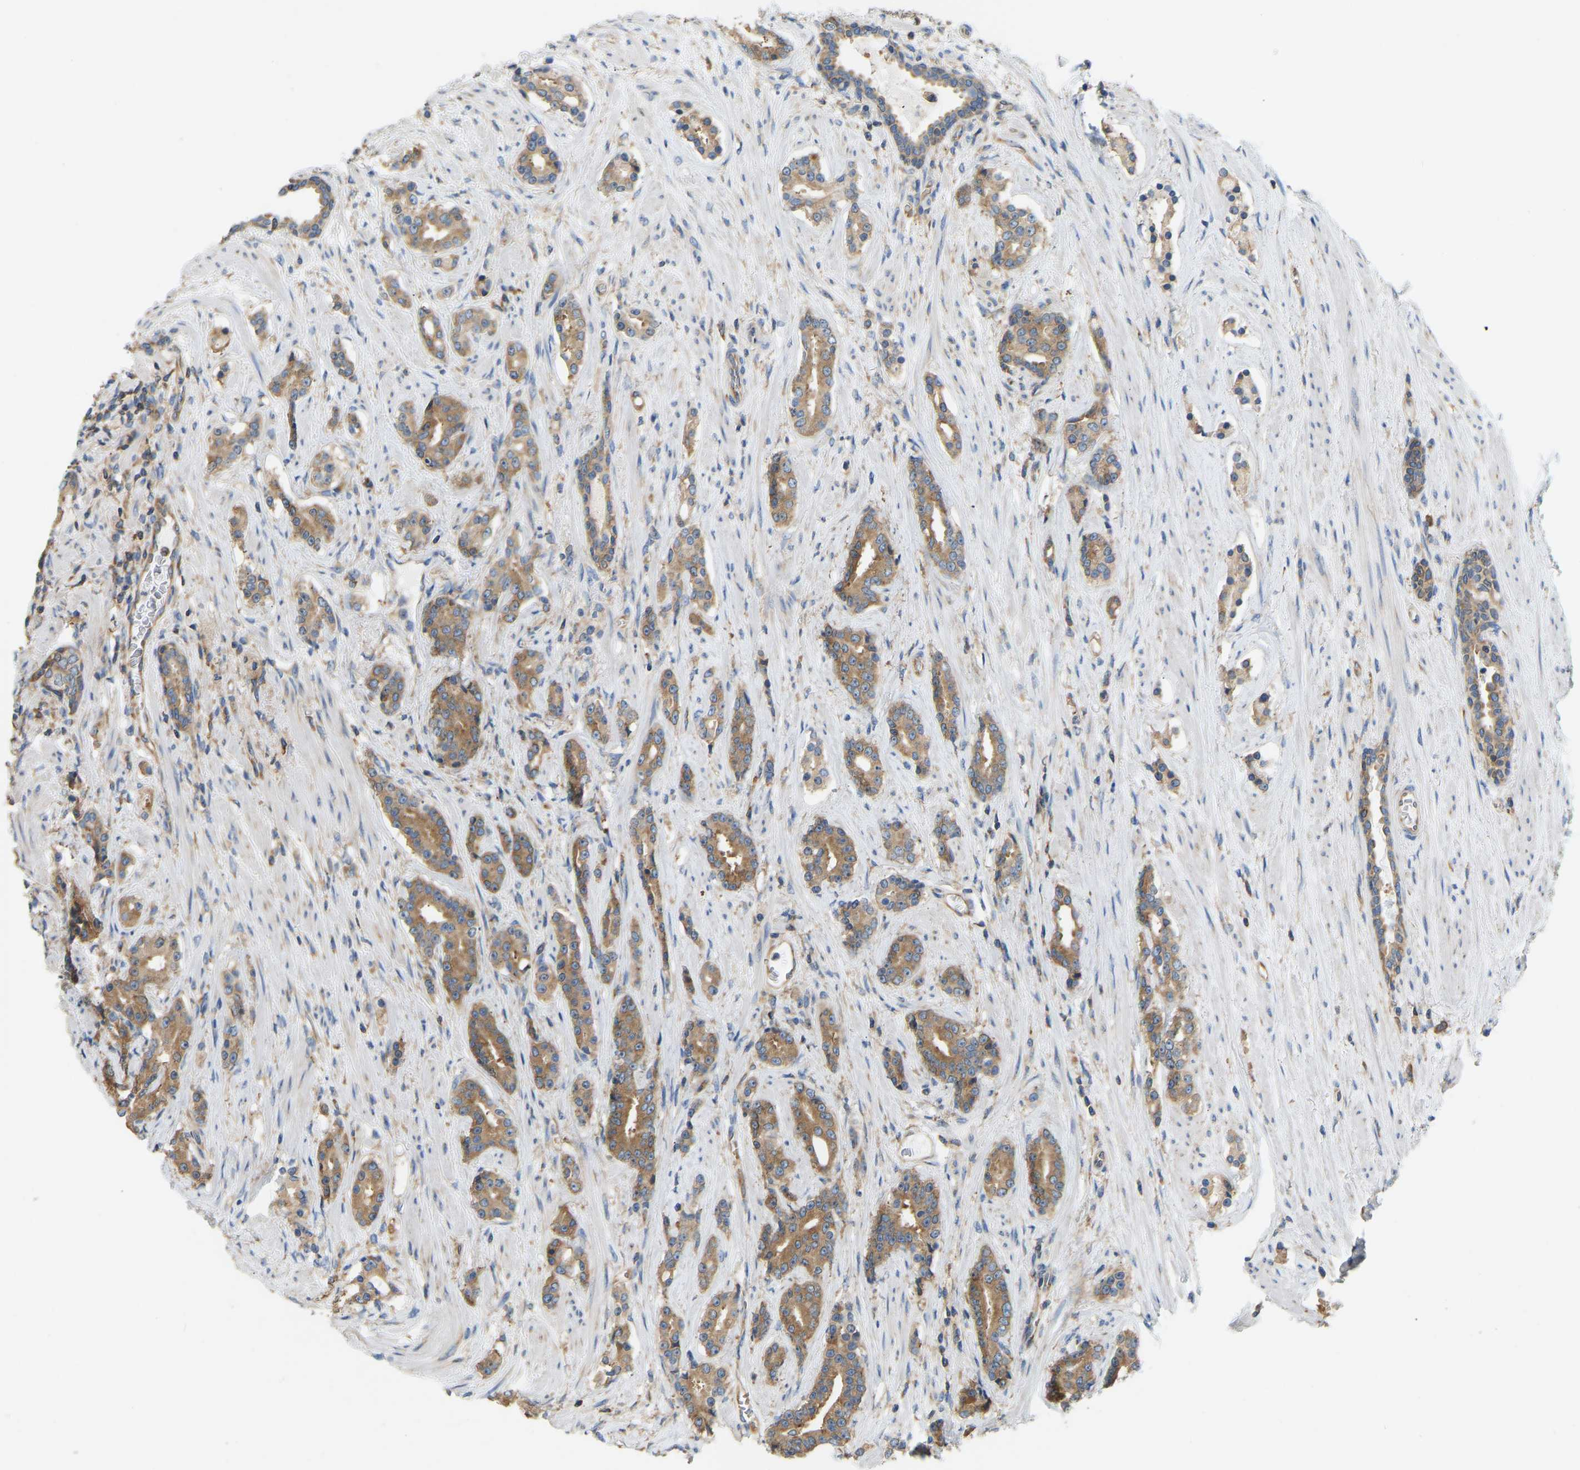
{"staining": {"intensity": "moderate", "quantity": ">75%", "location": "cytoplasmic/membranous"}, "tissue": "prostate cancer", "cell_type": "Tumor cells", "image_type": "cancer", "snomed": [{"axis": "morphology", "description": "Adenocarcinoma, High grade"}, {"axis": "topography", "description": "Prostate"}], "caption": "Approximately >75% of tumor cells in prostate cancer exhibit moderate cytoplasmic/membranous protein staining as visualized by brown immunohistochemical staining.", "gene": "RPS6KB2", "patient": {"sex": "male", "age": 71}}